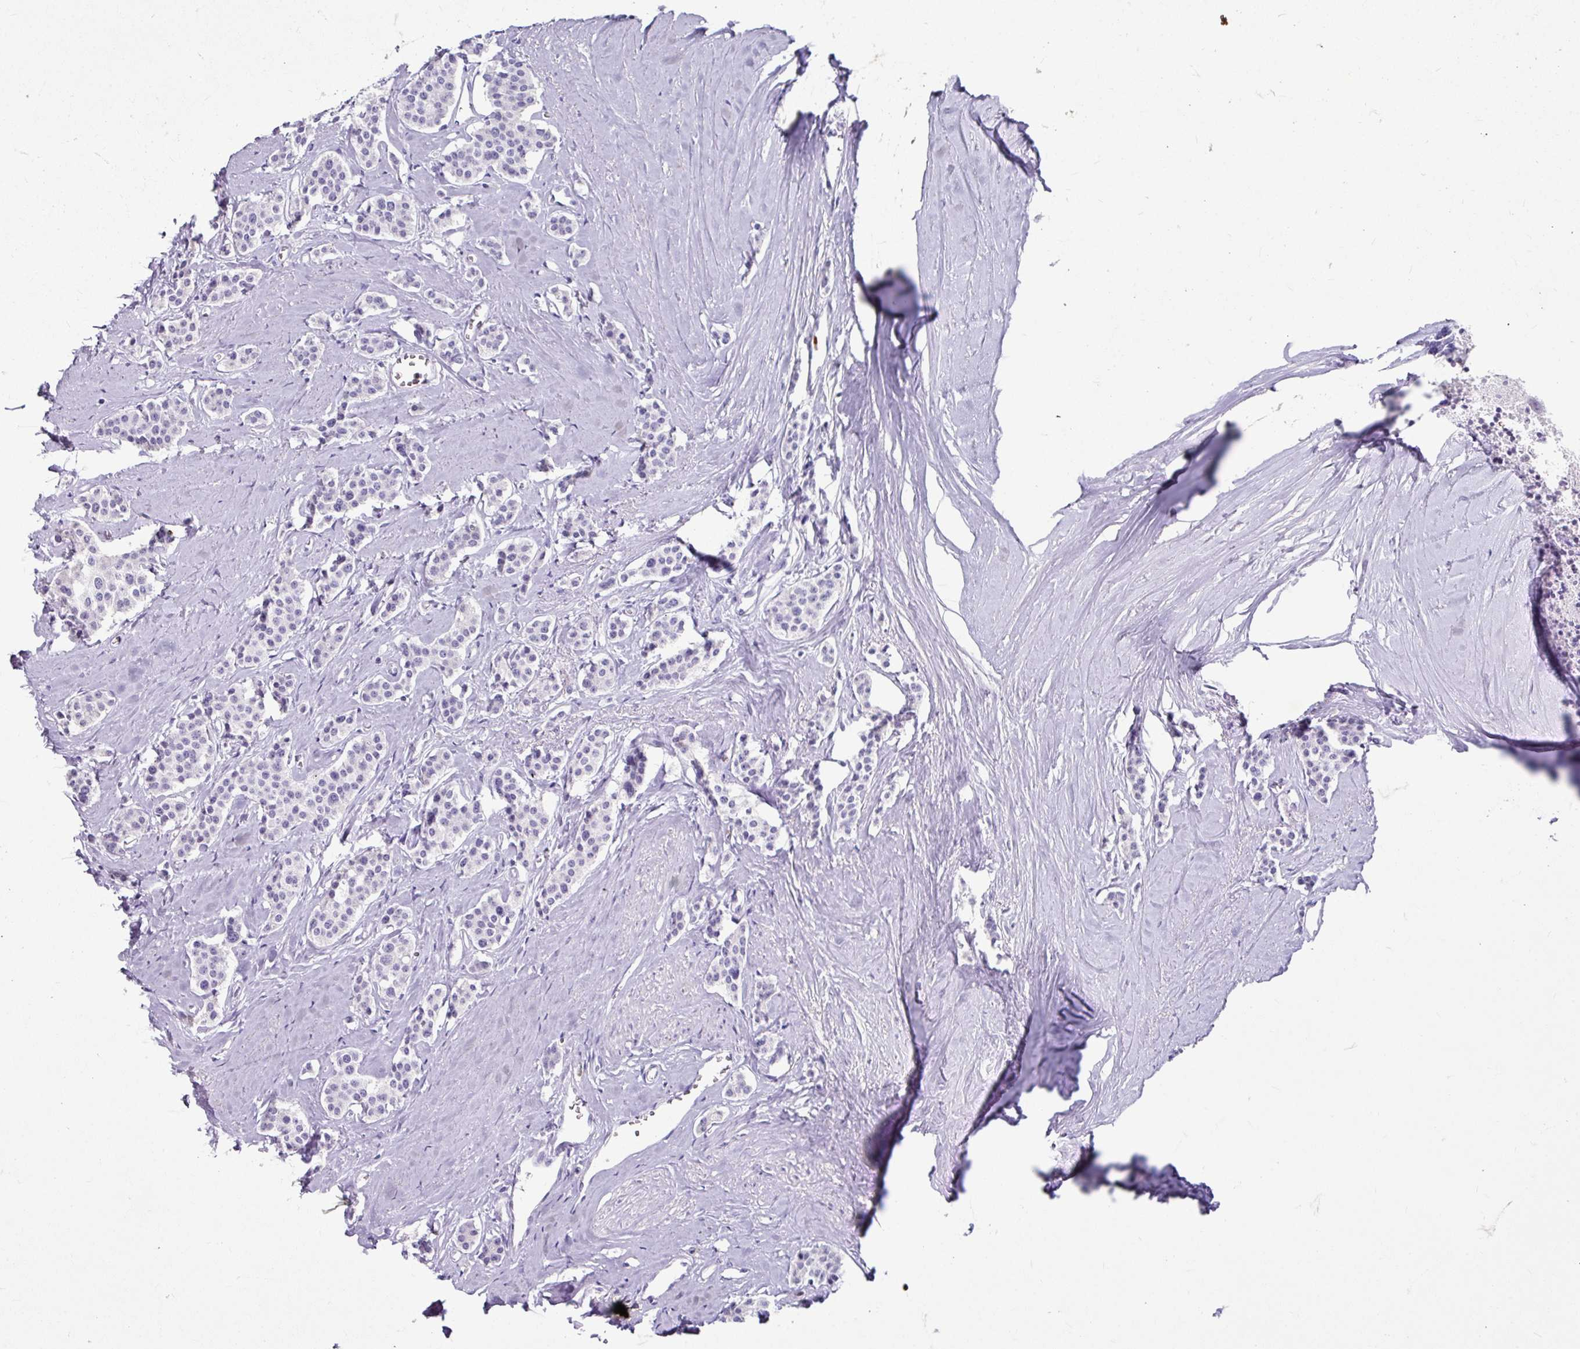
{"staining": {"intensity": "negative", "quantity": "none", "location": "none"}, "tissue": "carcinoid", "cell_type": "Tumor cells", "image_type": "cancer", "snomed": [{"axis": "morphology", "description": "Carcinoid, malignant, NOS"}, {"axis": "topography", "description": "Small intestine"}], "caption": "Immunohistochemistry of carcinoid displays no expression in tumor cells.", "gene": "ANKRD1", "patient": {"sex": "male", "age": 60}}